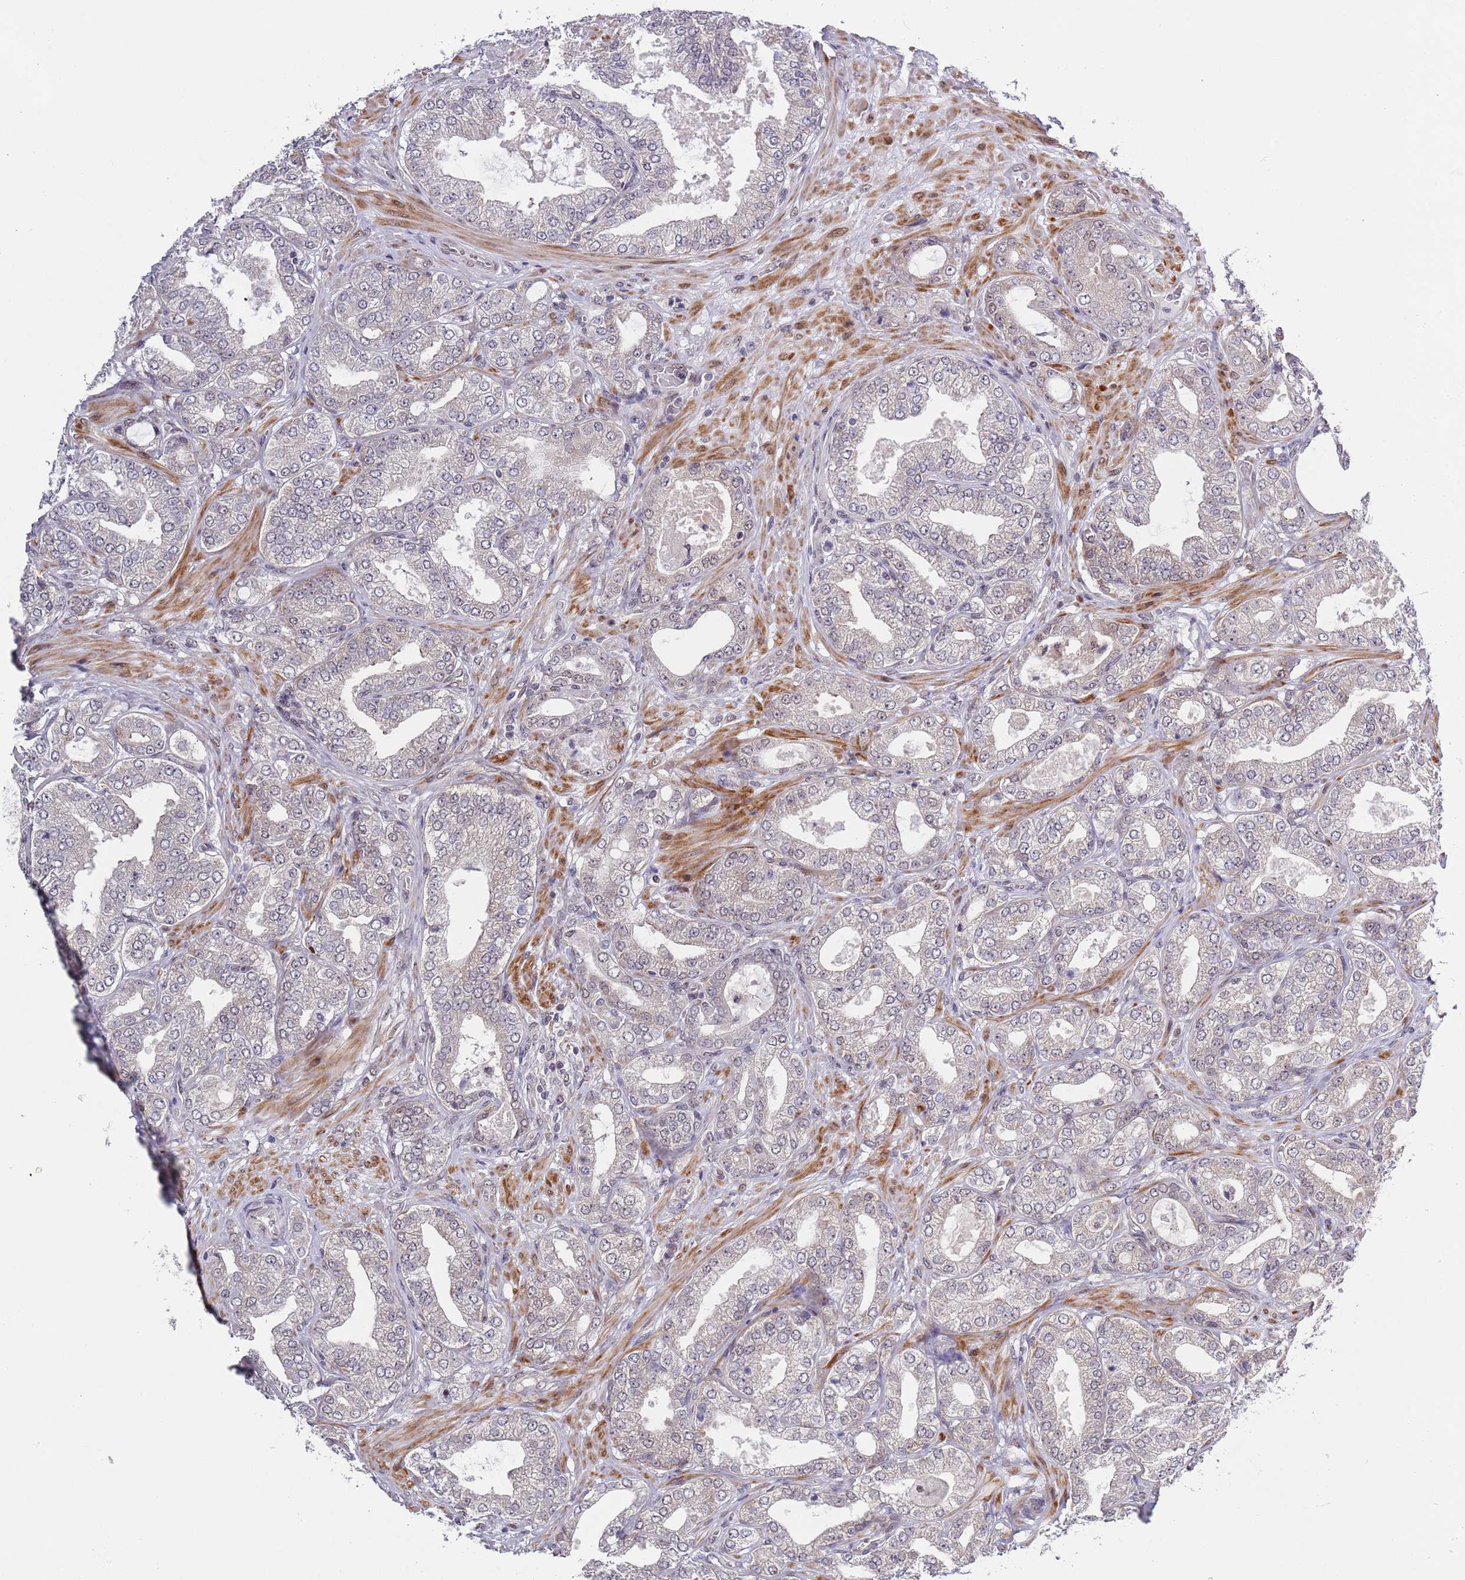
{"staining": {"intensity": "negative", "quantity": "none", "location": "none"}, "tissue": "prostate cancer", "cell_type": "Tumor cells", "image_type": "cancer", "snomed": [{"axis": "morphology", "description": "Adenocarcinoma, Low grade"}, {"axis": "topography", "description": "Prostate"}], "caption": "IHC image of prostate cancer (low-grade adenocarcinoma) stained for a protein (brown), which displays no staining in tumor cells. Nuclei are stained in blue.", "gene": "SLC25A32", "patient": {"sex": "male", "age": 63}}